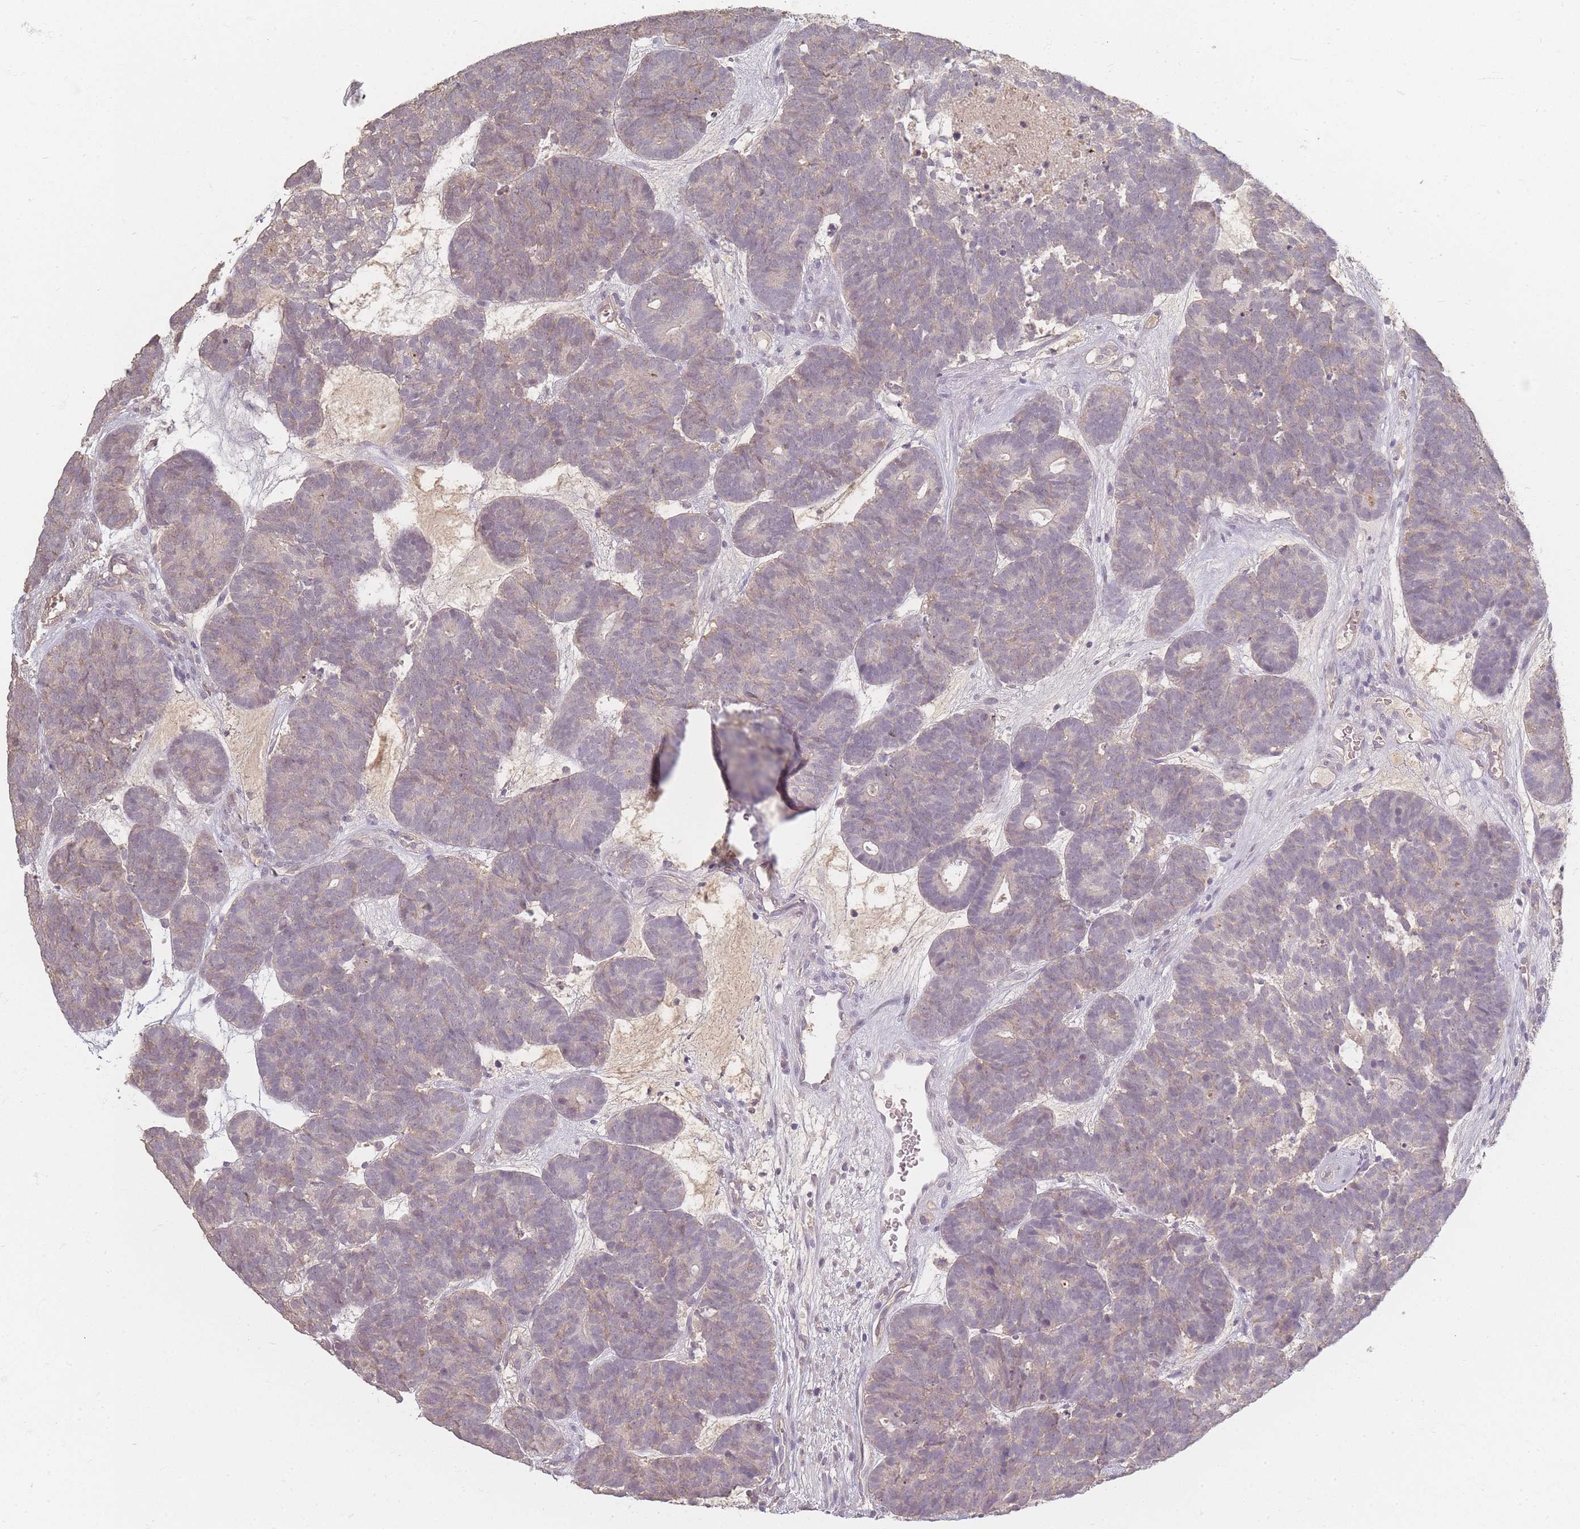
{"staining": {"intensity": "negative", "quantity": "none", "location": "none"}, "tissue": "head and neck cancer", "cell_type": "Tumor cells", "image_type": "cancer", "snomed": [{"axis": "morphology", "description": "Adenocarcinoma, NOS"}, {"axis": "topography", "description": "Head-Neck"}], "caption": "Immunohistochemical staining of human head and neck cancer (adenocarcinoma) exhibits no significant staining in tumor cells.", "gene": "RFTN1", "patient": {"sex": "female", "age": 81}}